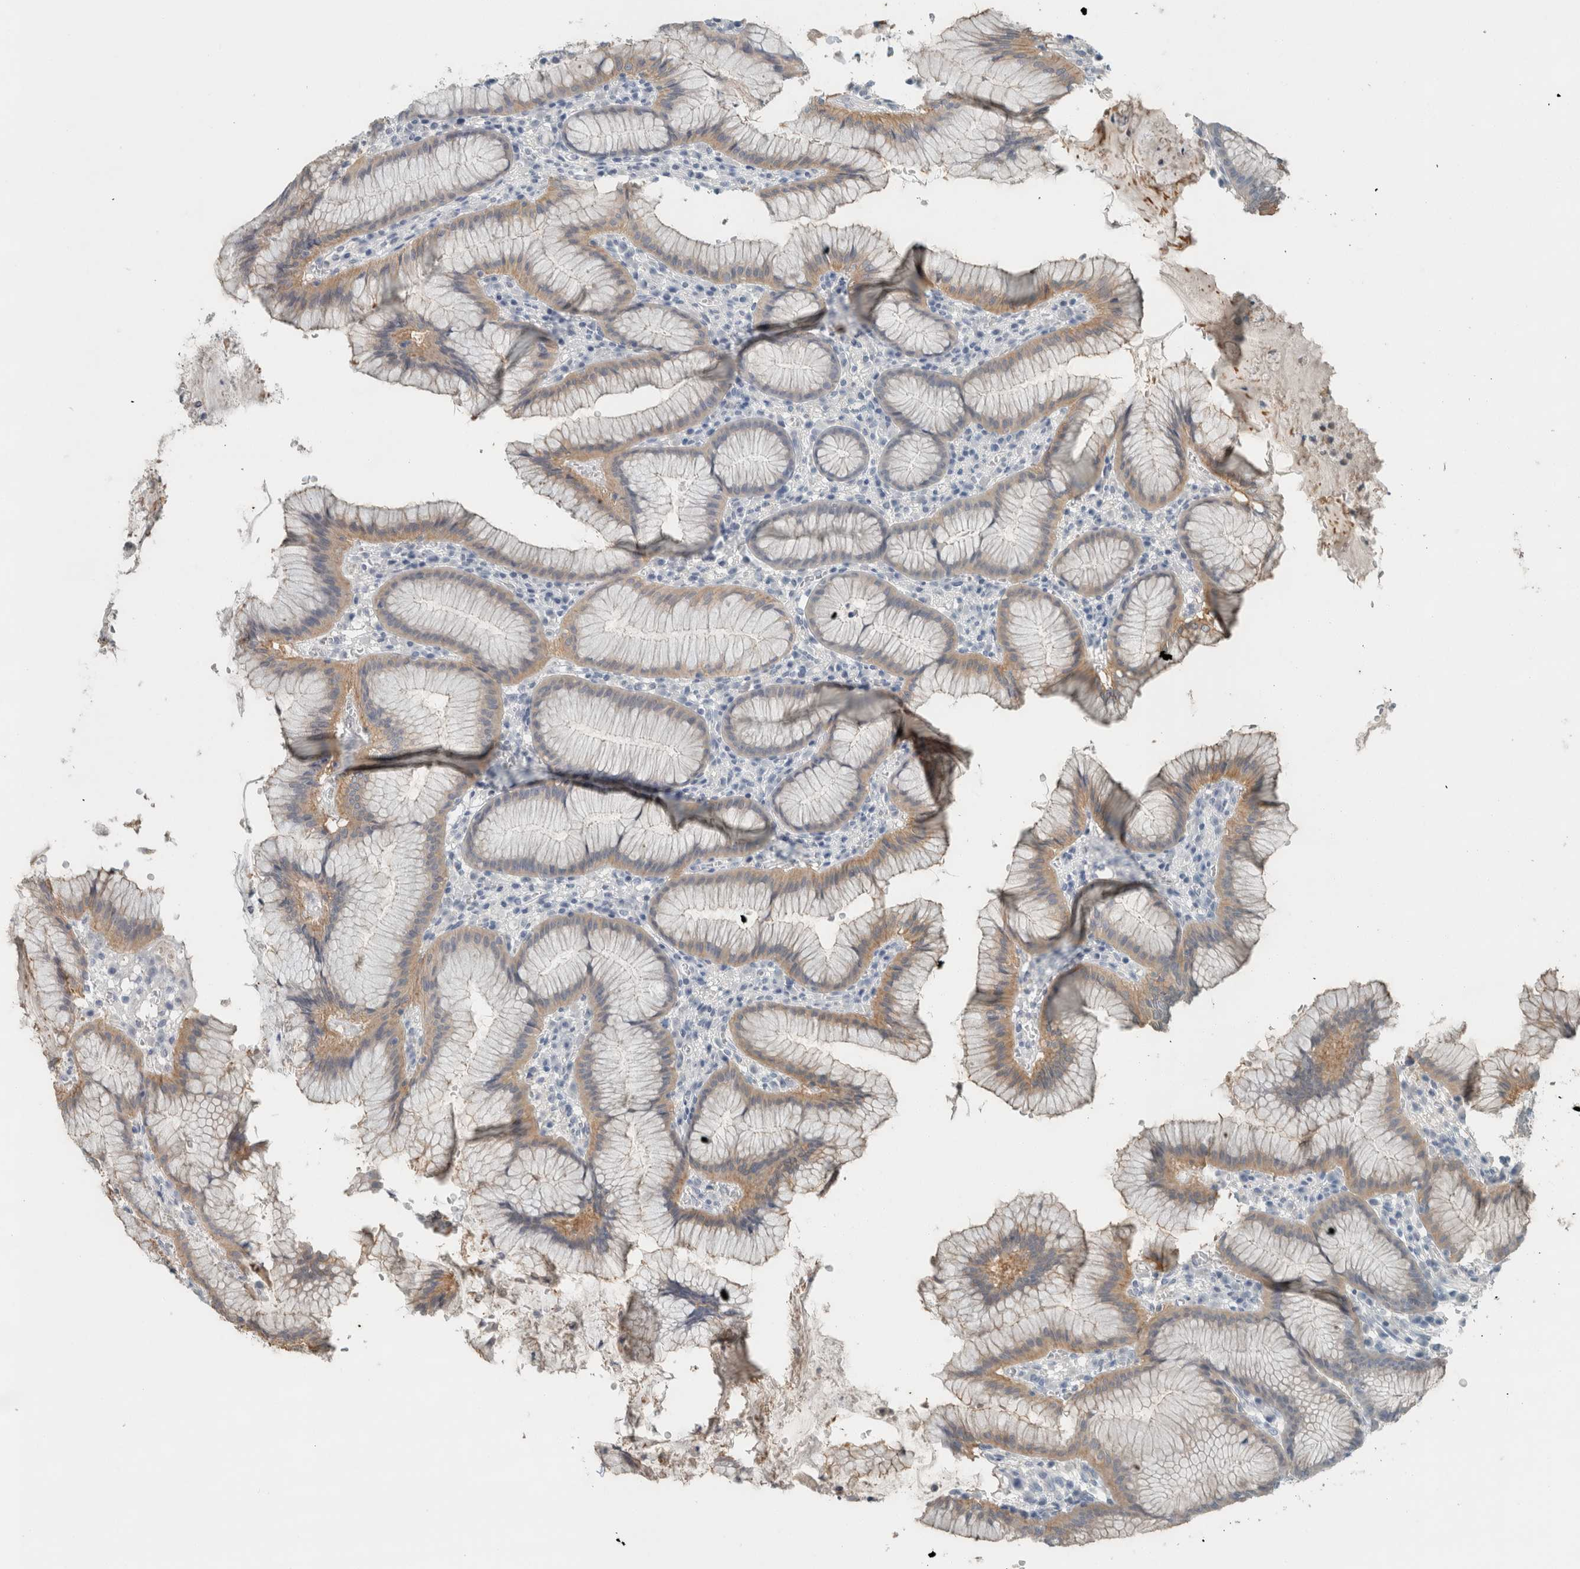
{"staining": {"intensity": "moderate", "quantity": "<25%", "location": "cytoplasmic/membranous"}, "tissue": "stomach", "cell_type": "Glandular cells", "image_type": "normal", "snomed": [{"axis": "morphology", "description": "Normal tissue, NOS"}, {"axis": "topography", "description": "Stomach"}], "caption": "Immunohistochemistry (IHC) image of unremarkable stomach: stomach stained using immunohistochemistry (IHC) demonstrates low levels of moderate protein expression localized specifically in the cytoplasmic/membranous of glandular cells, appearing as a cytoplasmic/membranous brown color.", "gene": "SCIN", "patient": {"sex": "male", "age": 55}}